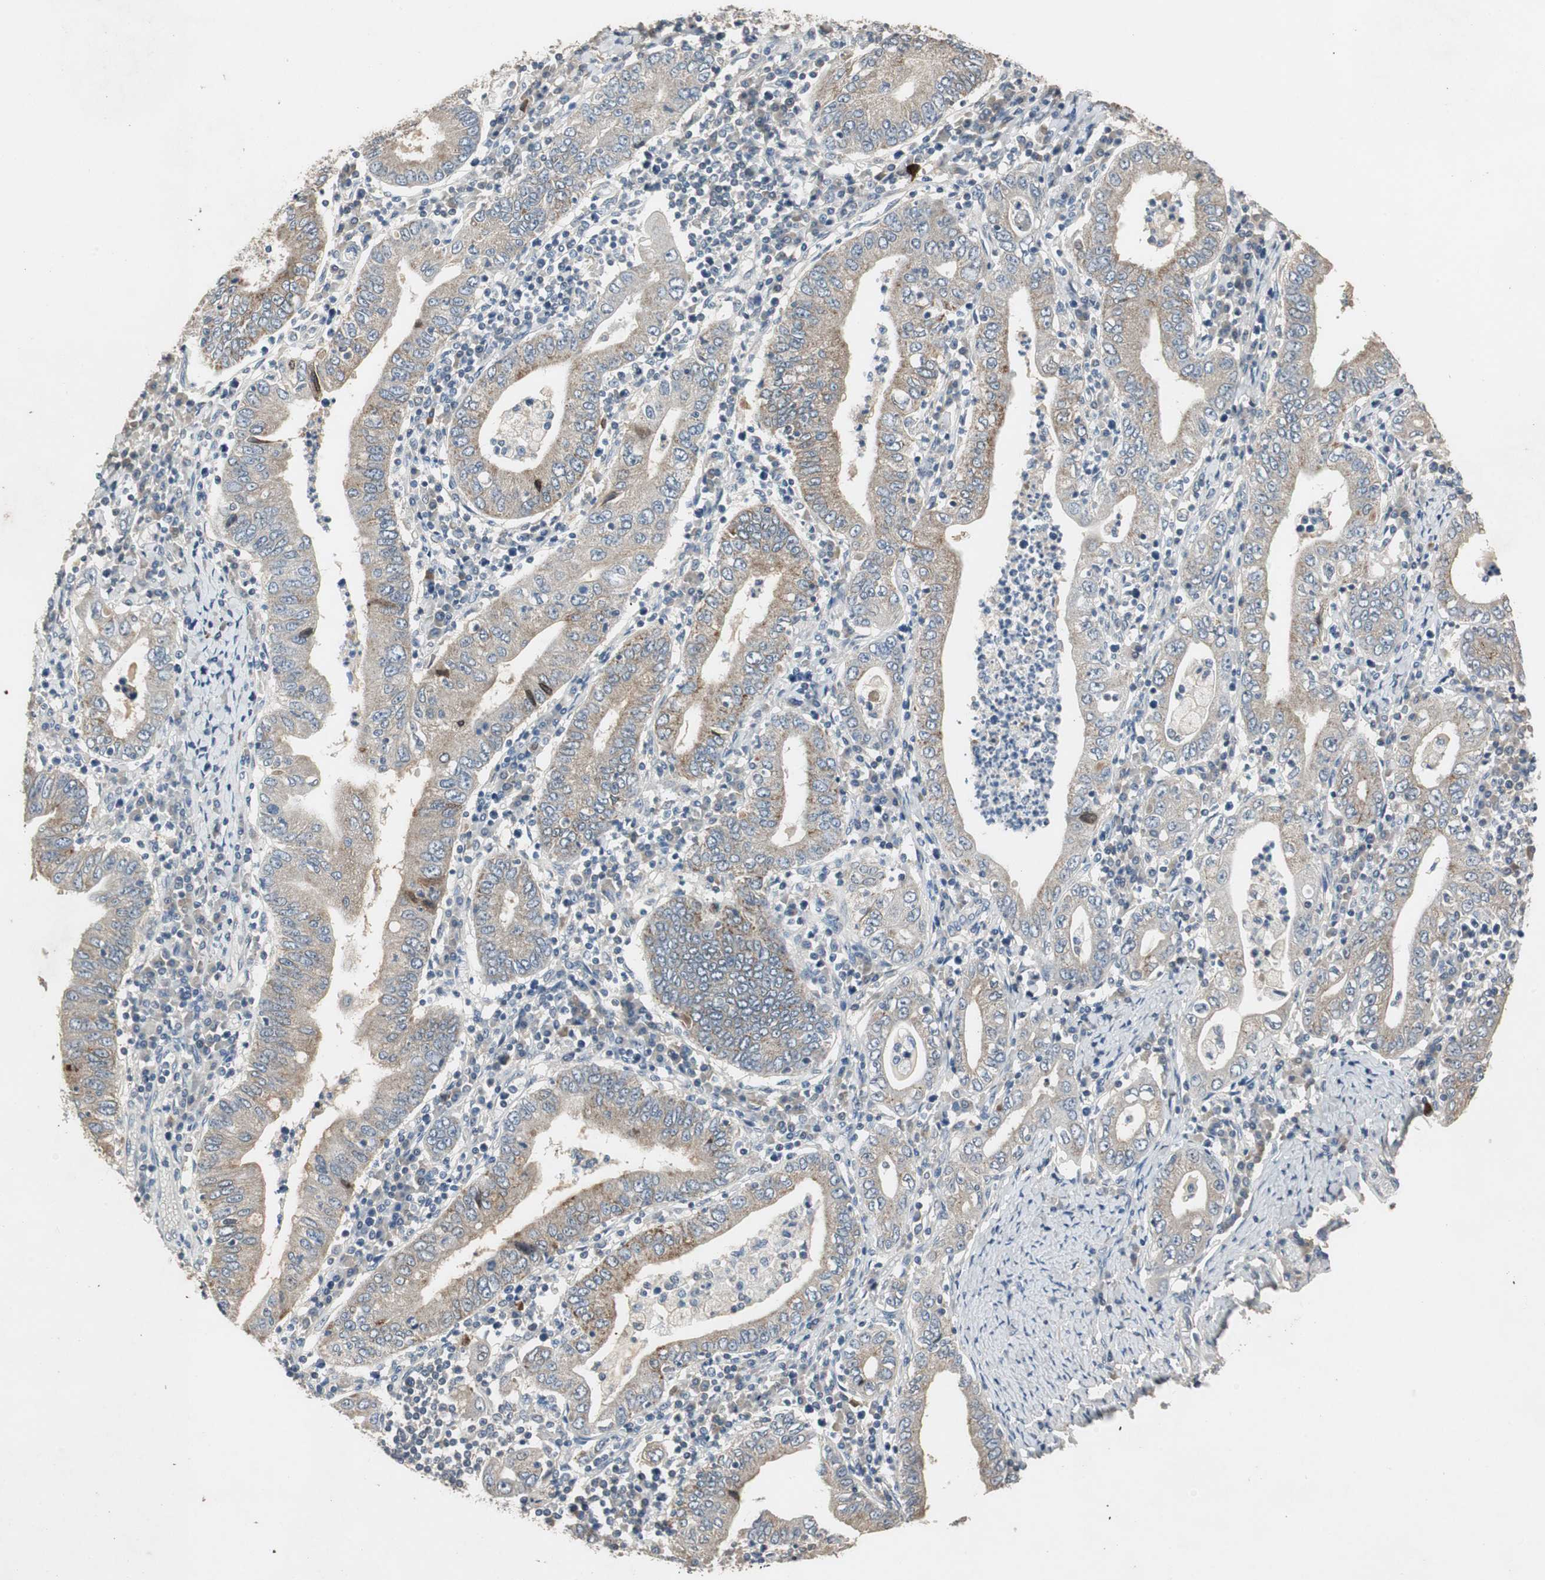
{"staining": {"intensity": "weak", "quantity": ">75%", "location": "cytoplasmic/membranous"}, "tissue": "stomach cancer", "cell_type": "Tumor cells", "image_type": "cancer", "snomed": [{"axis": "morphology", "description": "Normal tissue, NOS"}, {"axis": "morphology", "description": "Adenocarcinoma, NOS"}, {"axis": "topography", "description": "Esophagus"}, {"axis": "topography", "description": "Stomach, upper"}, {"axis": "topography", "description": "Peripheral nerve tissue"}], "caption": "Tumor cells reveal low levels of weak cytoplasmic/membranous positivity in about >75% of cells in human stomach adenocarcinoma.", "gene": "PTPRN2", "patient": {"sex": "male", "age": 62}}